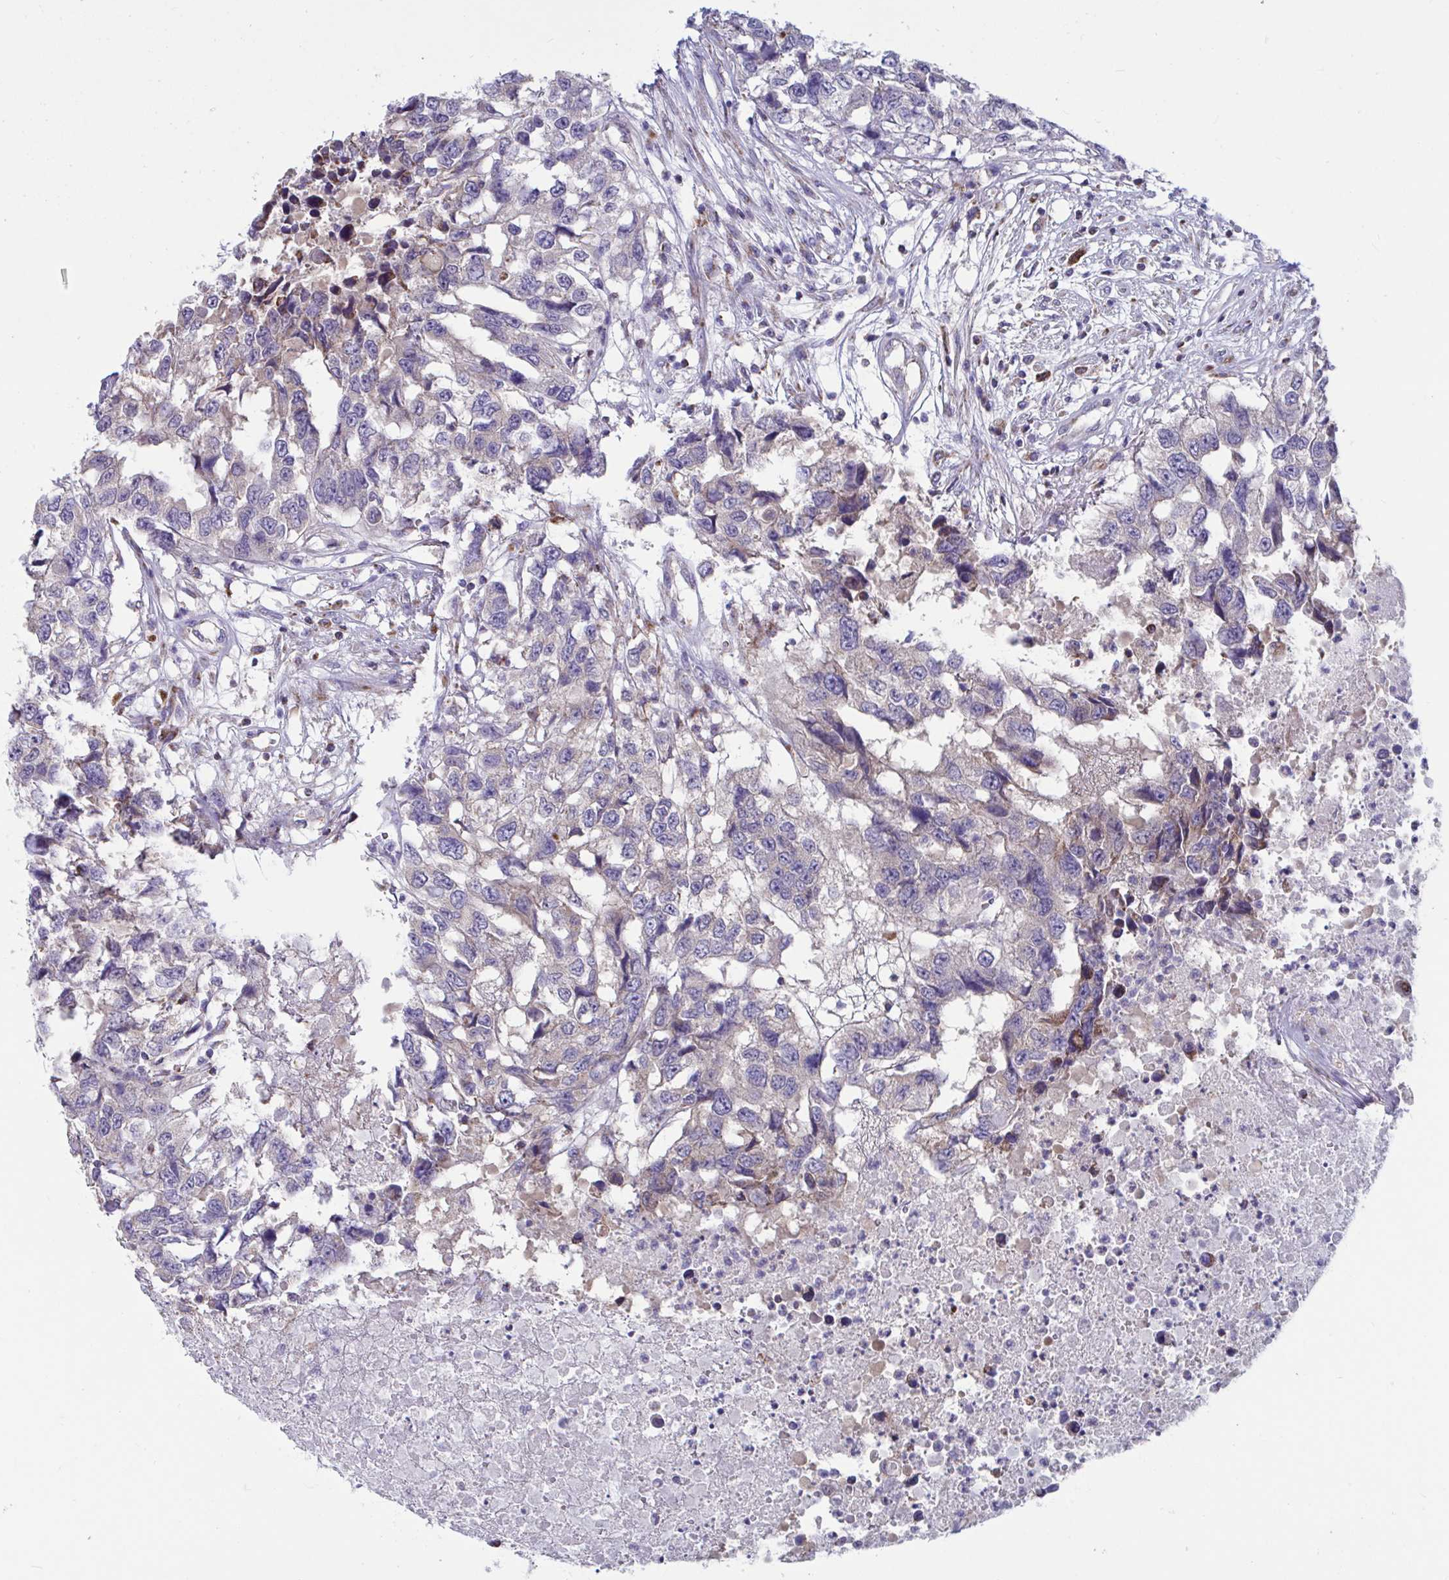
{"staining": {"intensity": "weak", "quantity": "<25%", "location": "cytoplasmic/membranous"}, "tissue": "testis cancer", "cell_type": "Tumor cells", "image_type": "cancer", "snomed": [{"axis": "morphology", "description": "Carcinoma, Embryonal, NOS"}, {"axis": "topography", "description": "Testis"}], "caption": "A high-resolution micrograph shows IHC staining of embryonal carcinoma (testis), which displays no significant positivity in tumor cells. (DAB immunohistochemistry, high magnification).", "gene": "OR13A1", "patient": {"sex": "male", "age": 83}}